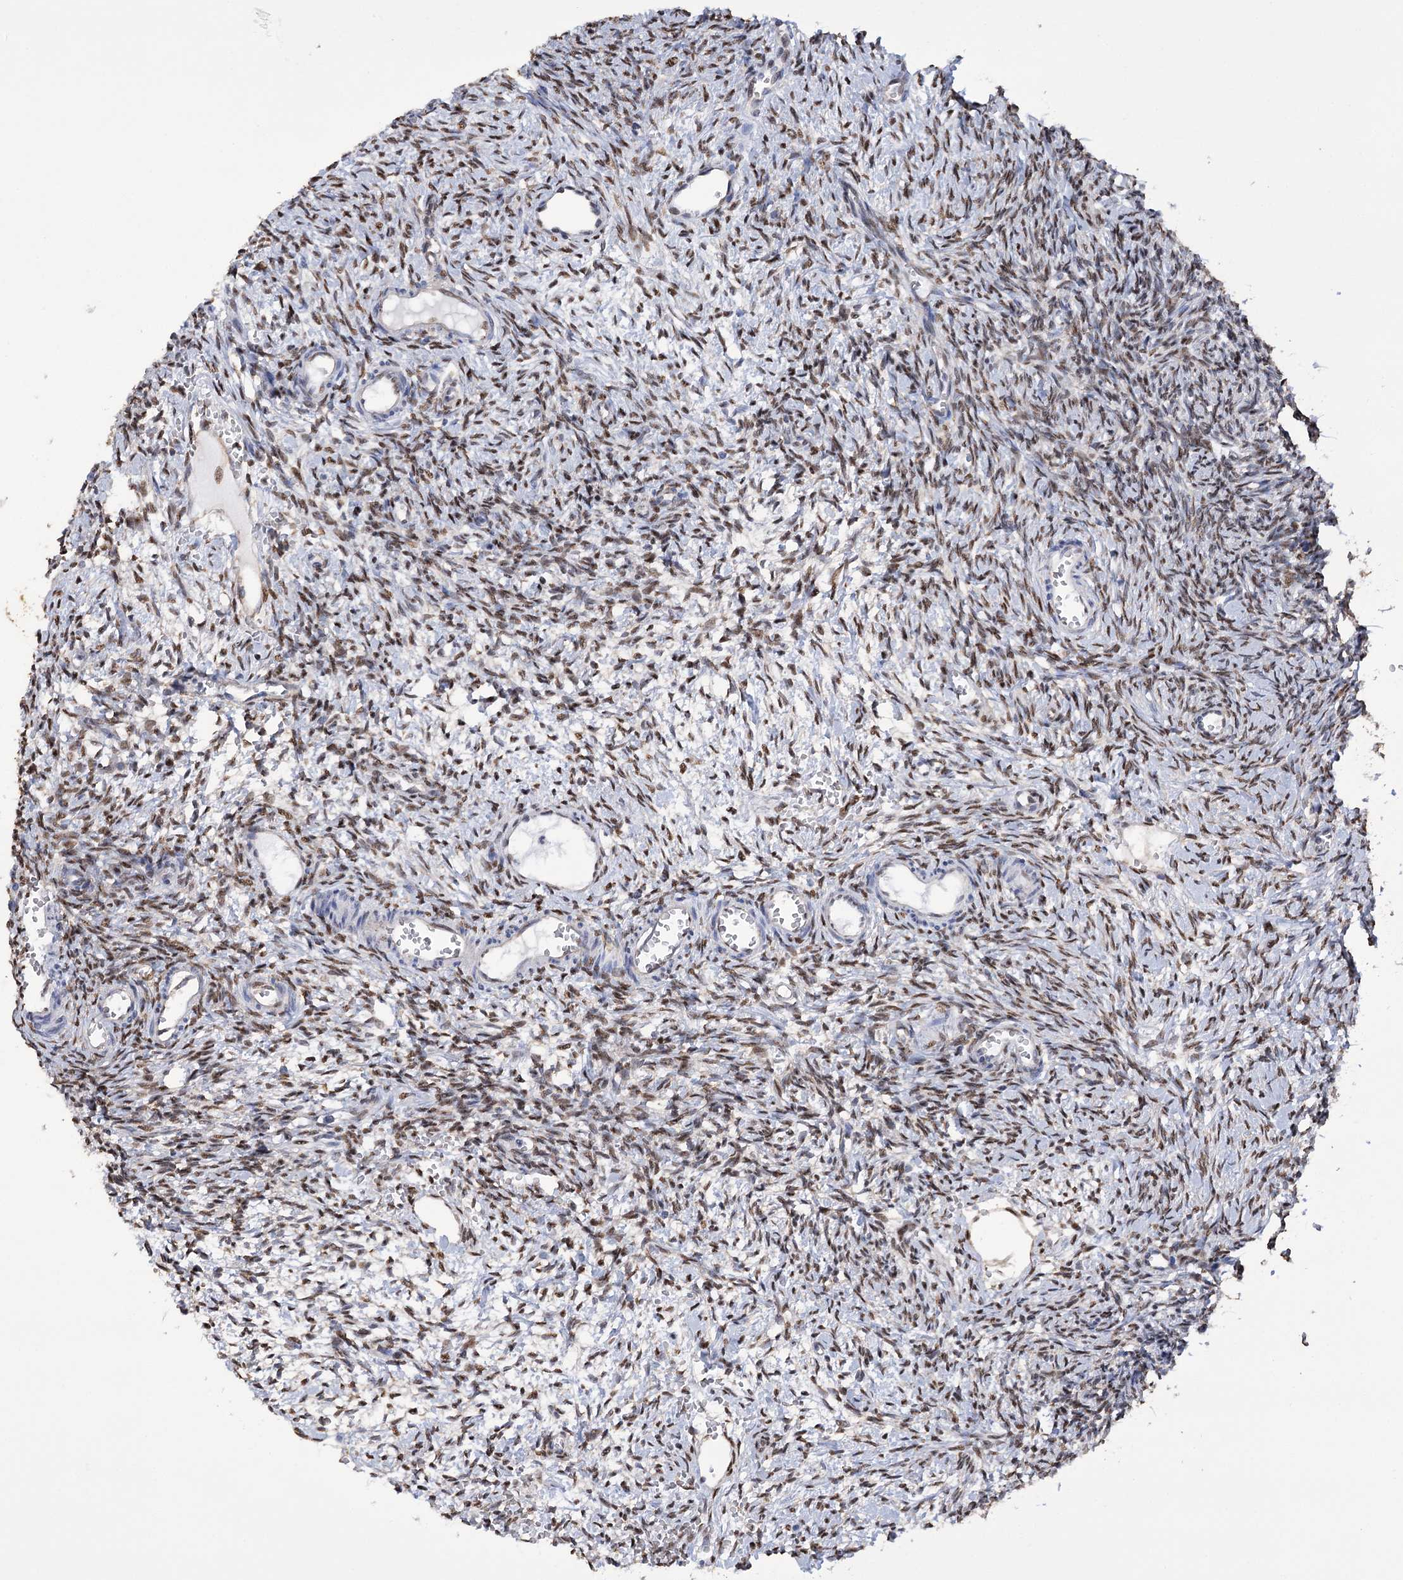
{"staining": {"intensity": "moderate", "quantity": ">75%", "location": "nuclear"}, "tissue": "ovary", "cell_type": "Ovarian stroma cells", "image_type": "normal", "snomed": [{"axis": "morphology", "description": "Normal tissue, NOS"}, {"axis": "topography", "description": "Ovary"}], "caption": "An image of ovary stained for a protein displays moderate nuclear brown staining in ovarian stroma cells.", "gene": "NFU1", "patient": {"sex": "female", "age": 39}}